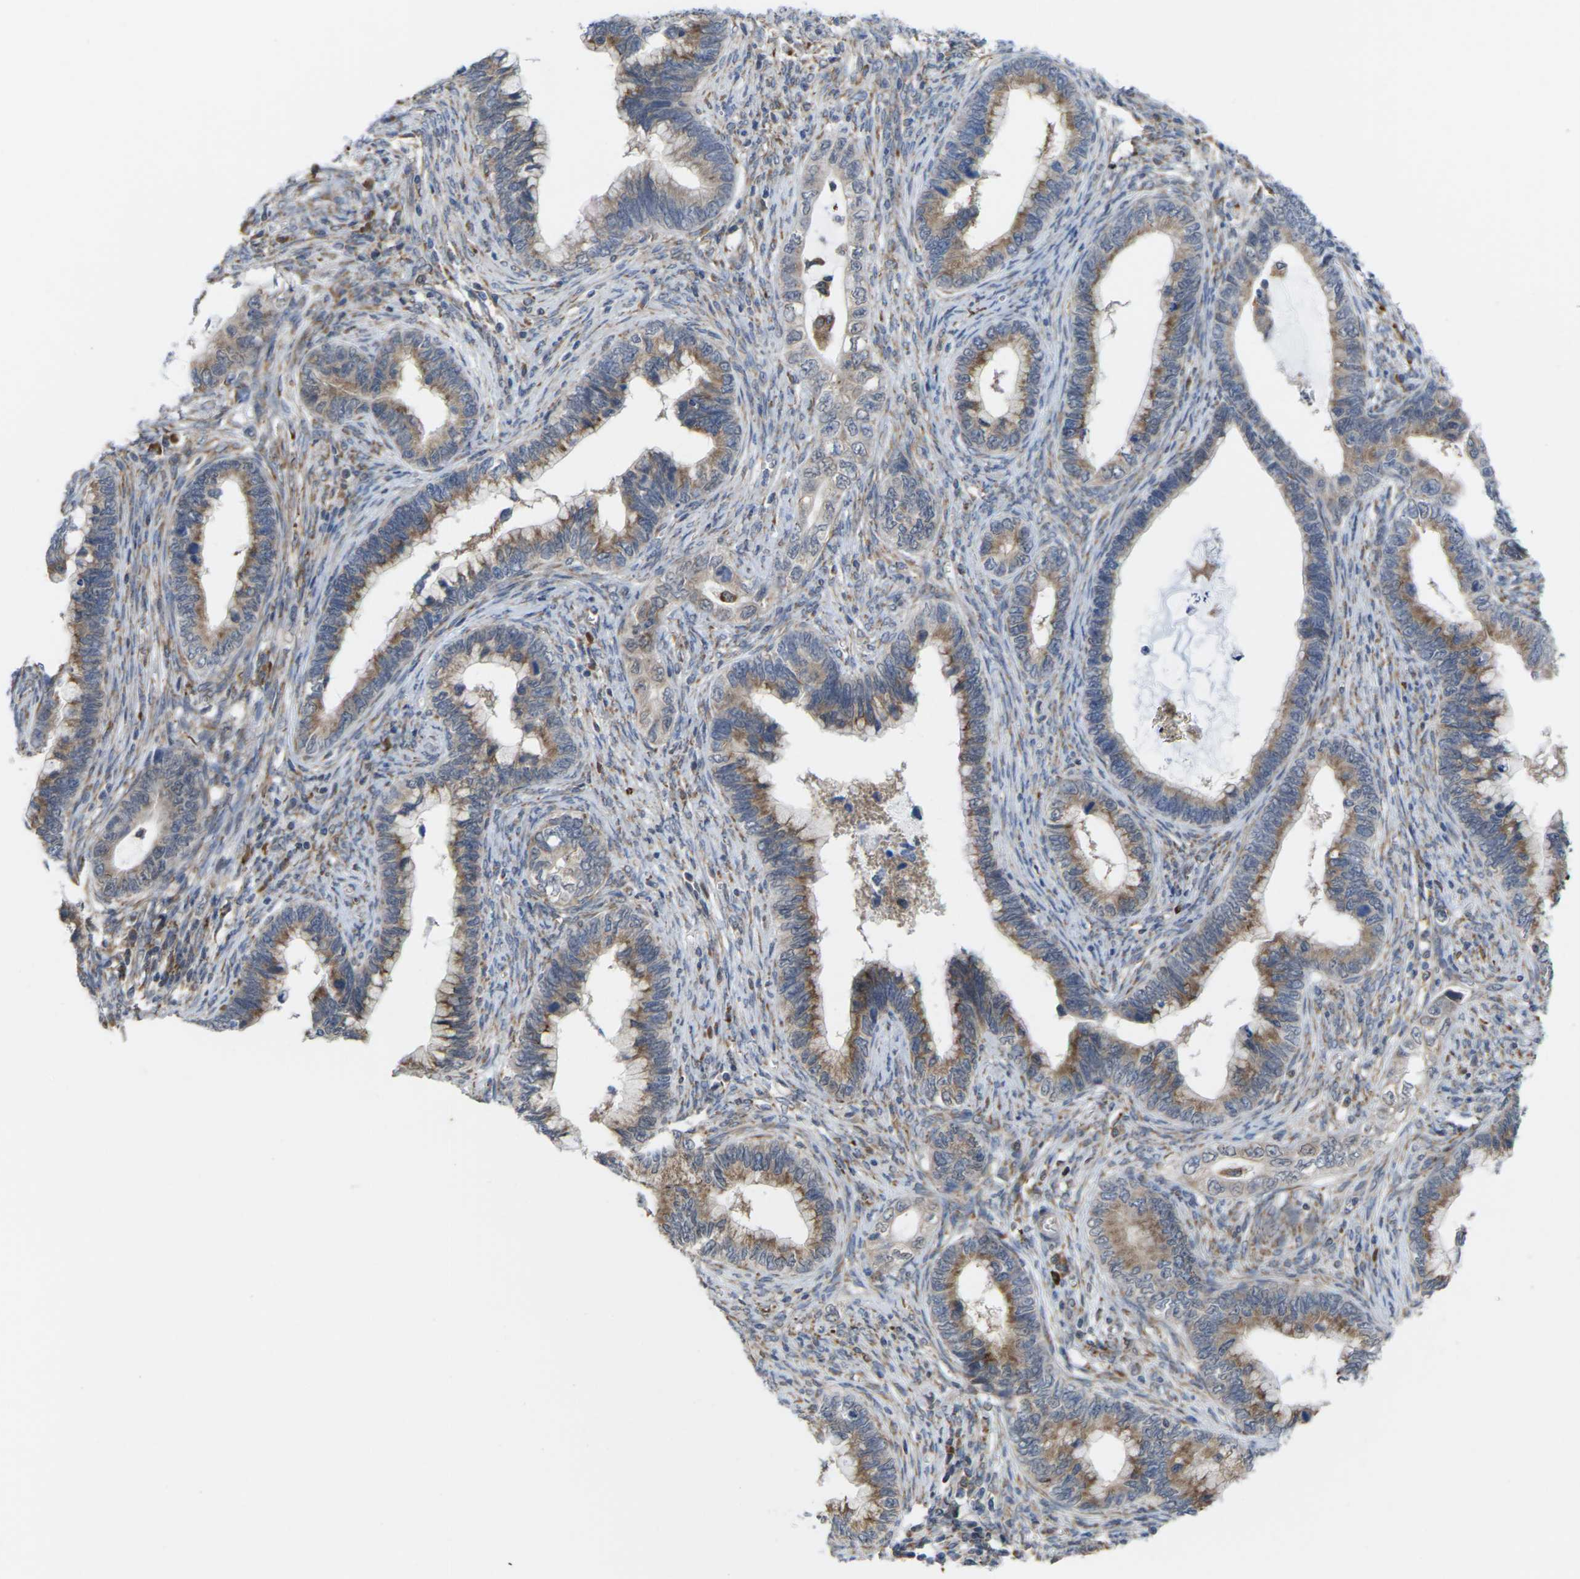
{"staining": {"intensity": "moderate", "quantity": ">75%", "location": "cytoplasmic/membranous"}, "tissue": "cervical cancer", "cell_type": "Tumor cells", "image_type": "cancer", "snomed": [{"axis": "morphology", "description": "Adenocarcinoma, NOS"}, {"axis": "topography", "description": "Cervix"}], "caption": "Immunohistochemical staining of human cervical cancer (adenocarcinoma) shows medium levels of moderate cytoplasmic/membranous protein positivity in approximately >75% of tumor cells.", "gene": "PDZK1IP1", "patient": {"sex": "female", "age": 44}}